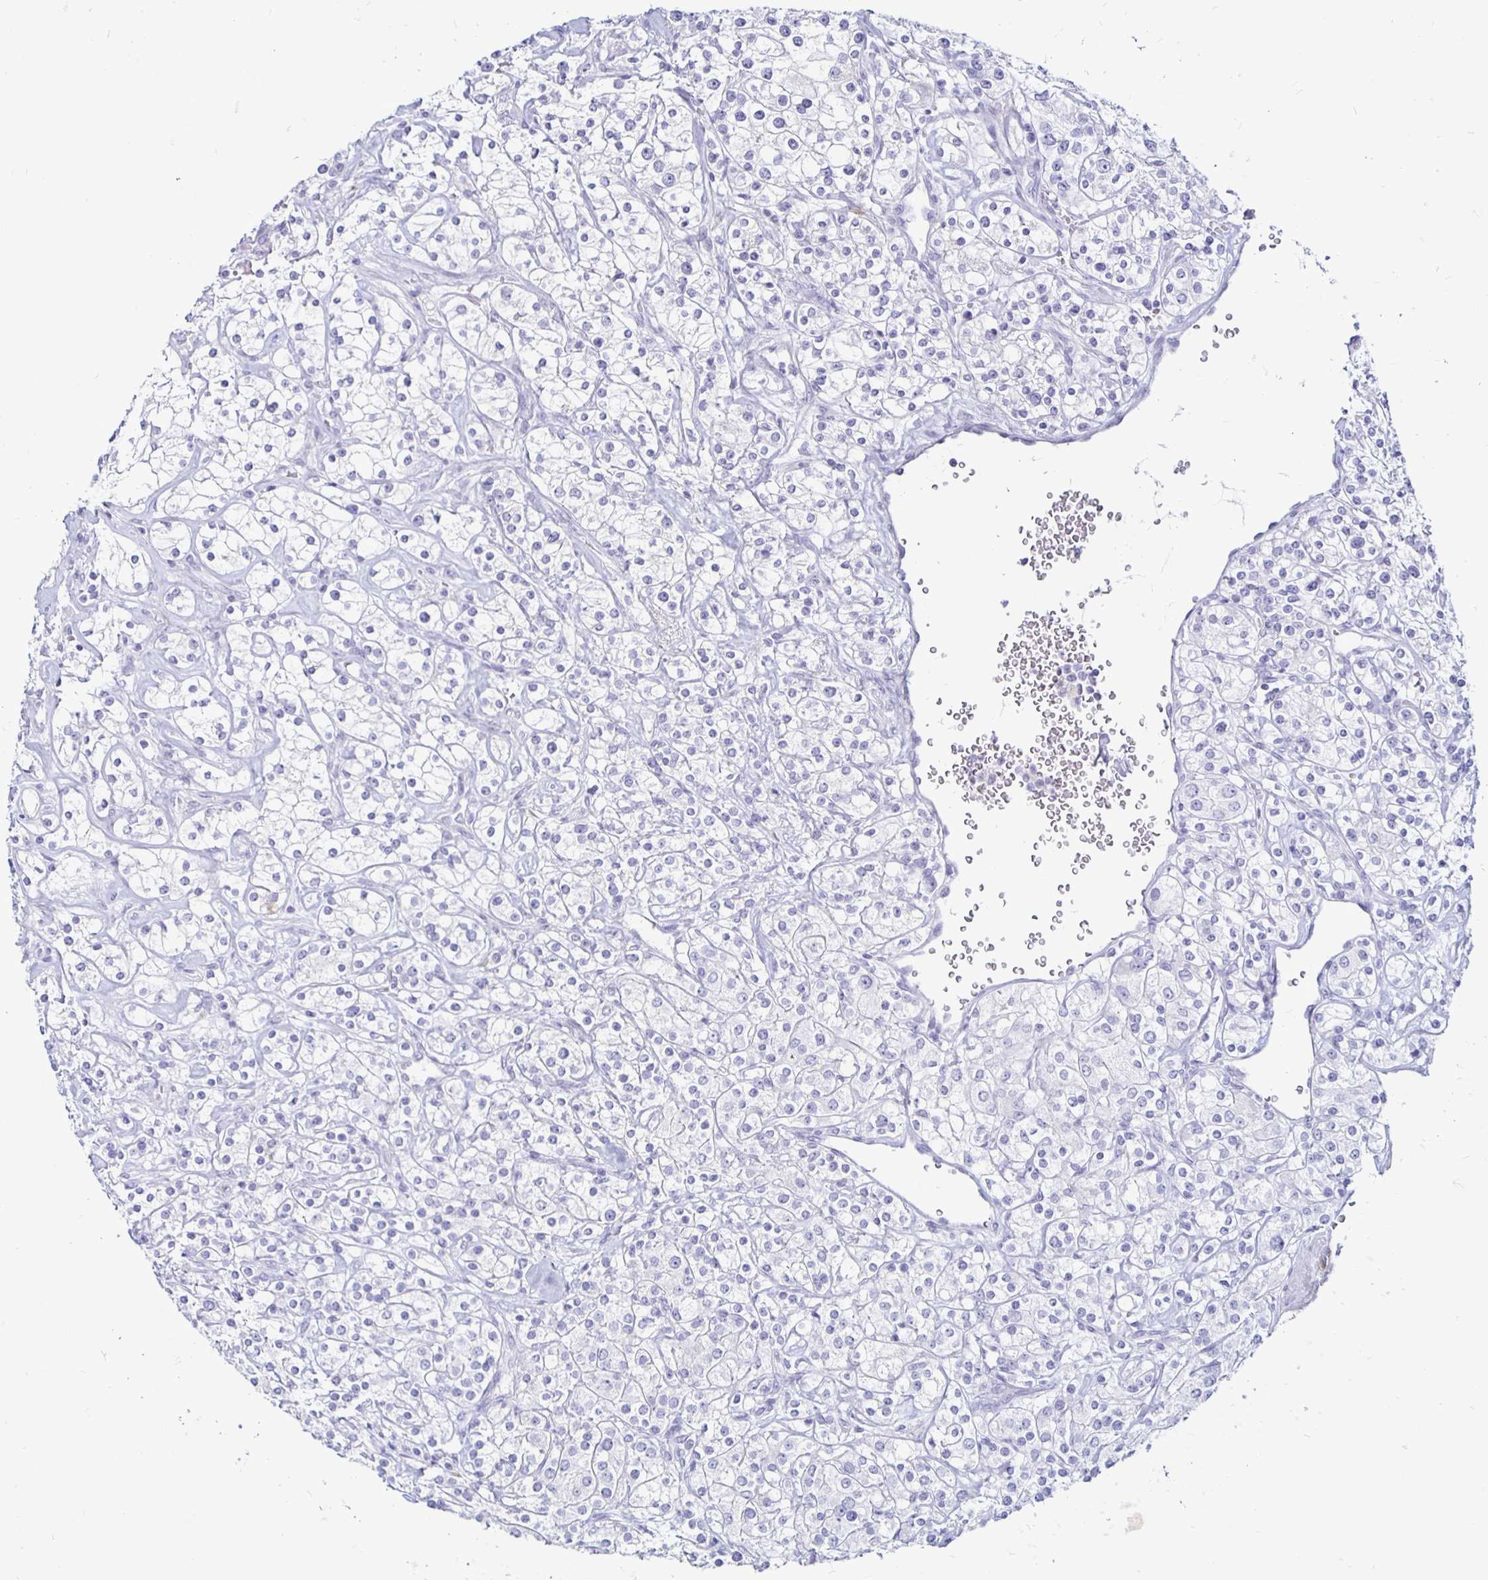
{"staining": {"intensity": "negative", "quantity": "none", "location": "none"}, "tissue": "renal cancer", "cell_type": "Tumor cells", "image_type": "cancer", "snomed": [{"axis": "morphology", "description": "Adenocarcinoma, NOS"}, {"axis": "topography", "description": "Kidney"}], "caption": "The image shows no staining of tumor cells in adenocarcinoma (renal).", "gene": "TIMP1", "patient": {"sex": "male", "age": 77}}